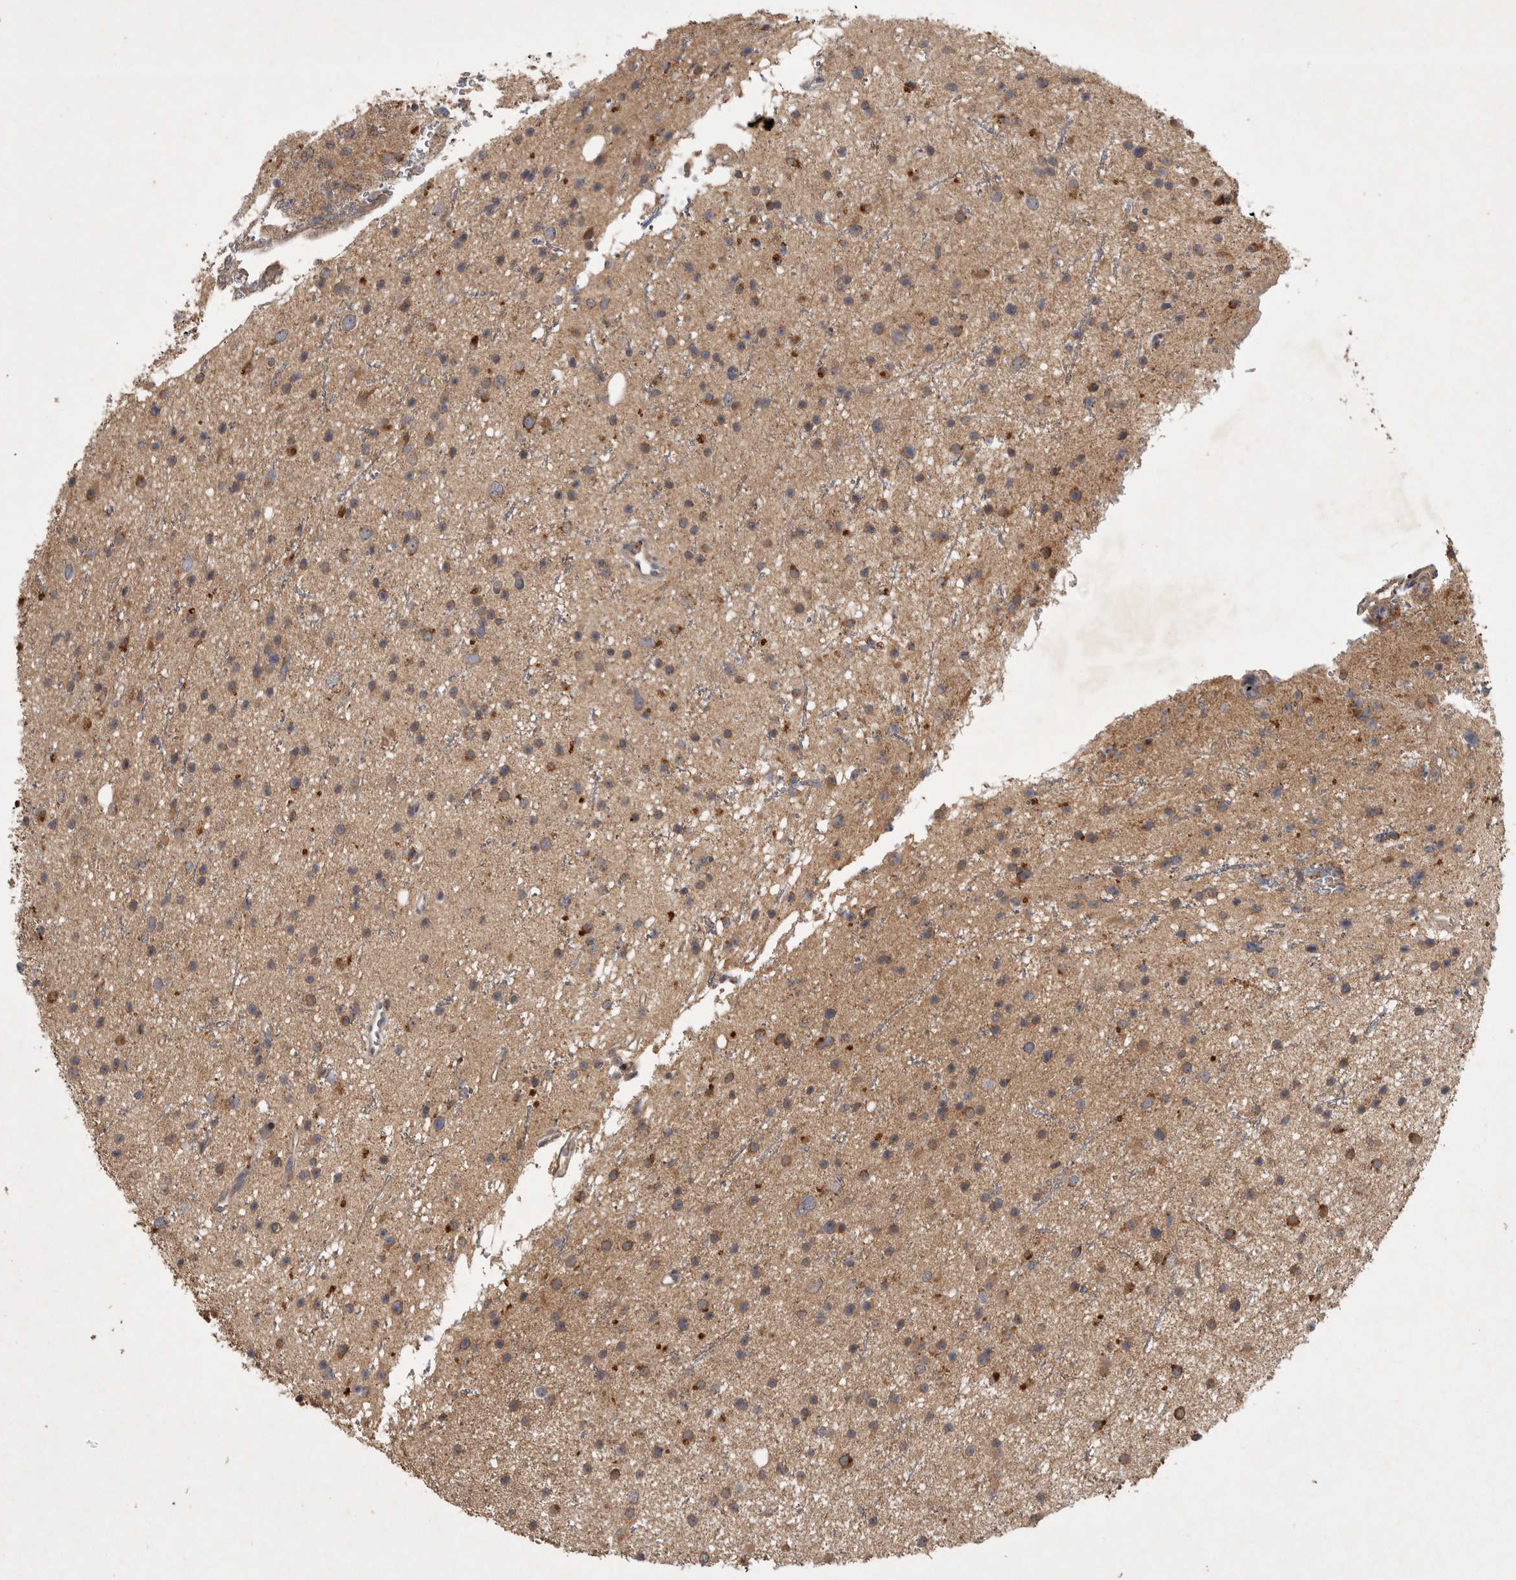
{"staining": {"intensity": "moderate", "quantity": "25%-75%", "location": "cytoplasmic/membranous"}, "tissue": "glioma", "cell_type": "Tumor cells", "image_type": "cancer", "snomed": [{"axis": "morphology", "description": "Glioma, malignant, Low grade"}, {"axis": "topography", "description": "Cerebral cortex"}], "caption": "Glioma tissue reveals moderate cytoplasmic/membranous positivity in about 25%-75% of tumor cells, visualized by immunohistochemistry.", "gene": "TRMT61B", "patient": {"sex": "female", "age": 39}}